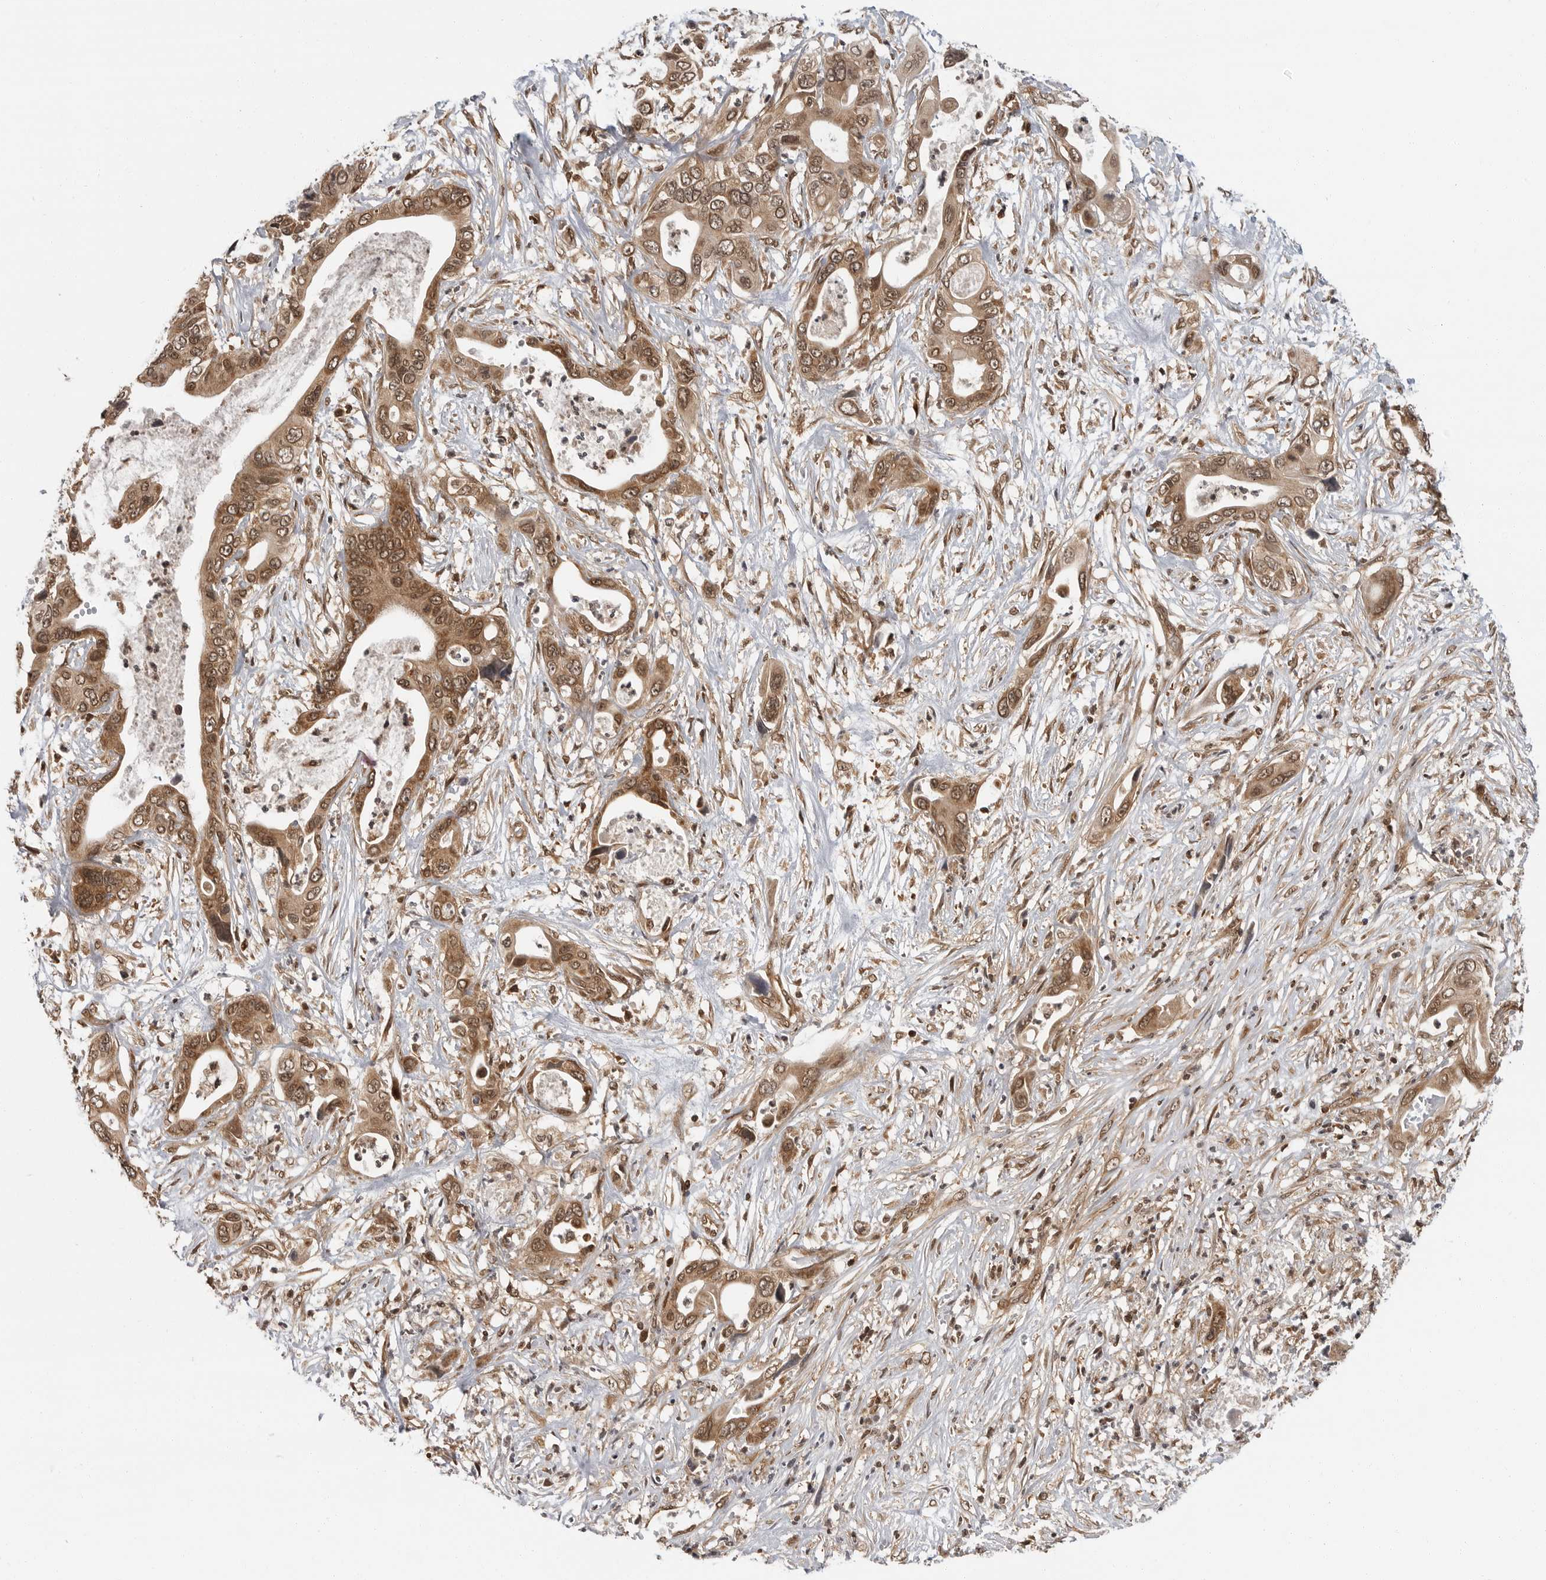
{"staining": {"intensity": "moderate", "quantity": ">75%", "location": "cytoplasmic/membranous,nuclear"}, "tissue": "pancreatic cancer", "cell_type": "Tumor cells", "image_type": "cancer", "snomed": [{"axis": "morphology", "description": "Adenocarcinoma, NOS"}, {"axis": "topography", "description": "Pancreas"}], "caption": "IHC photomicrograph of neoplastic tissue: pancreatic adenocarcinoma stained using IHC reveals medium levels of moderate protein expression localized specifically in the cytoplasmic/membranous and nuclear of tumor cells, appearing as a cytoplasmic/membranous and nuclear brown color.", "gene": "SZRD1", "patient": {"sex": "male", "age": 66}}